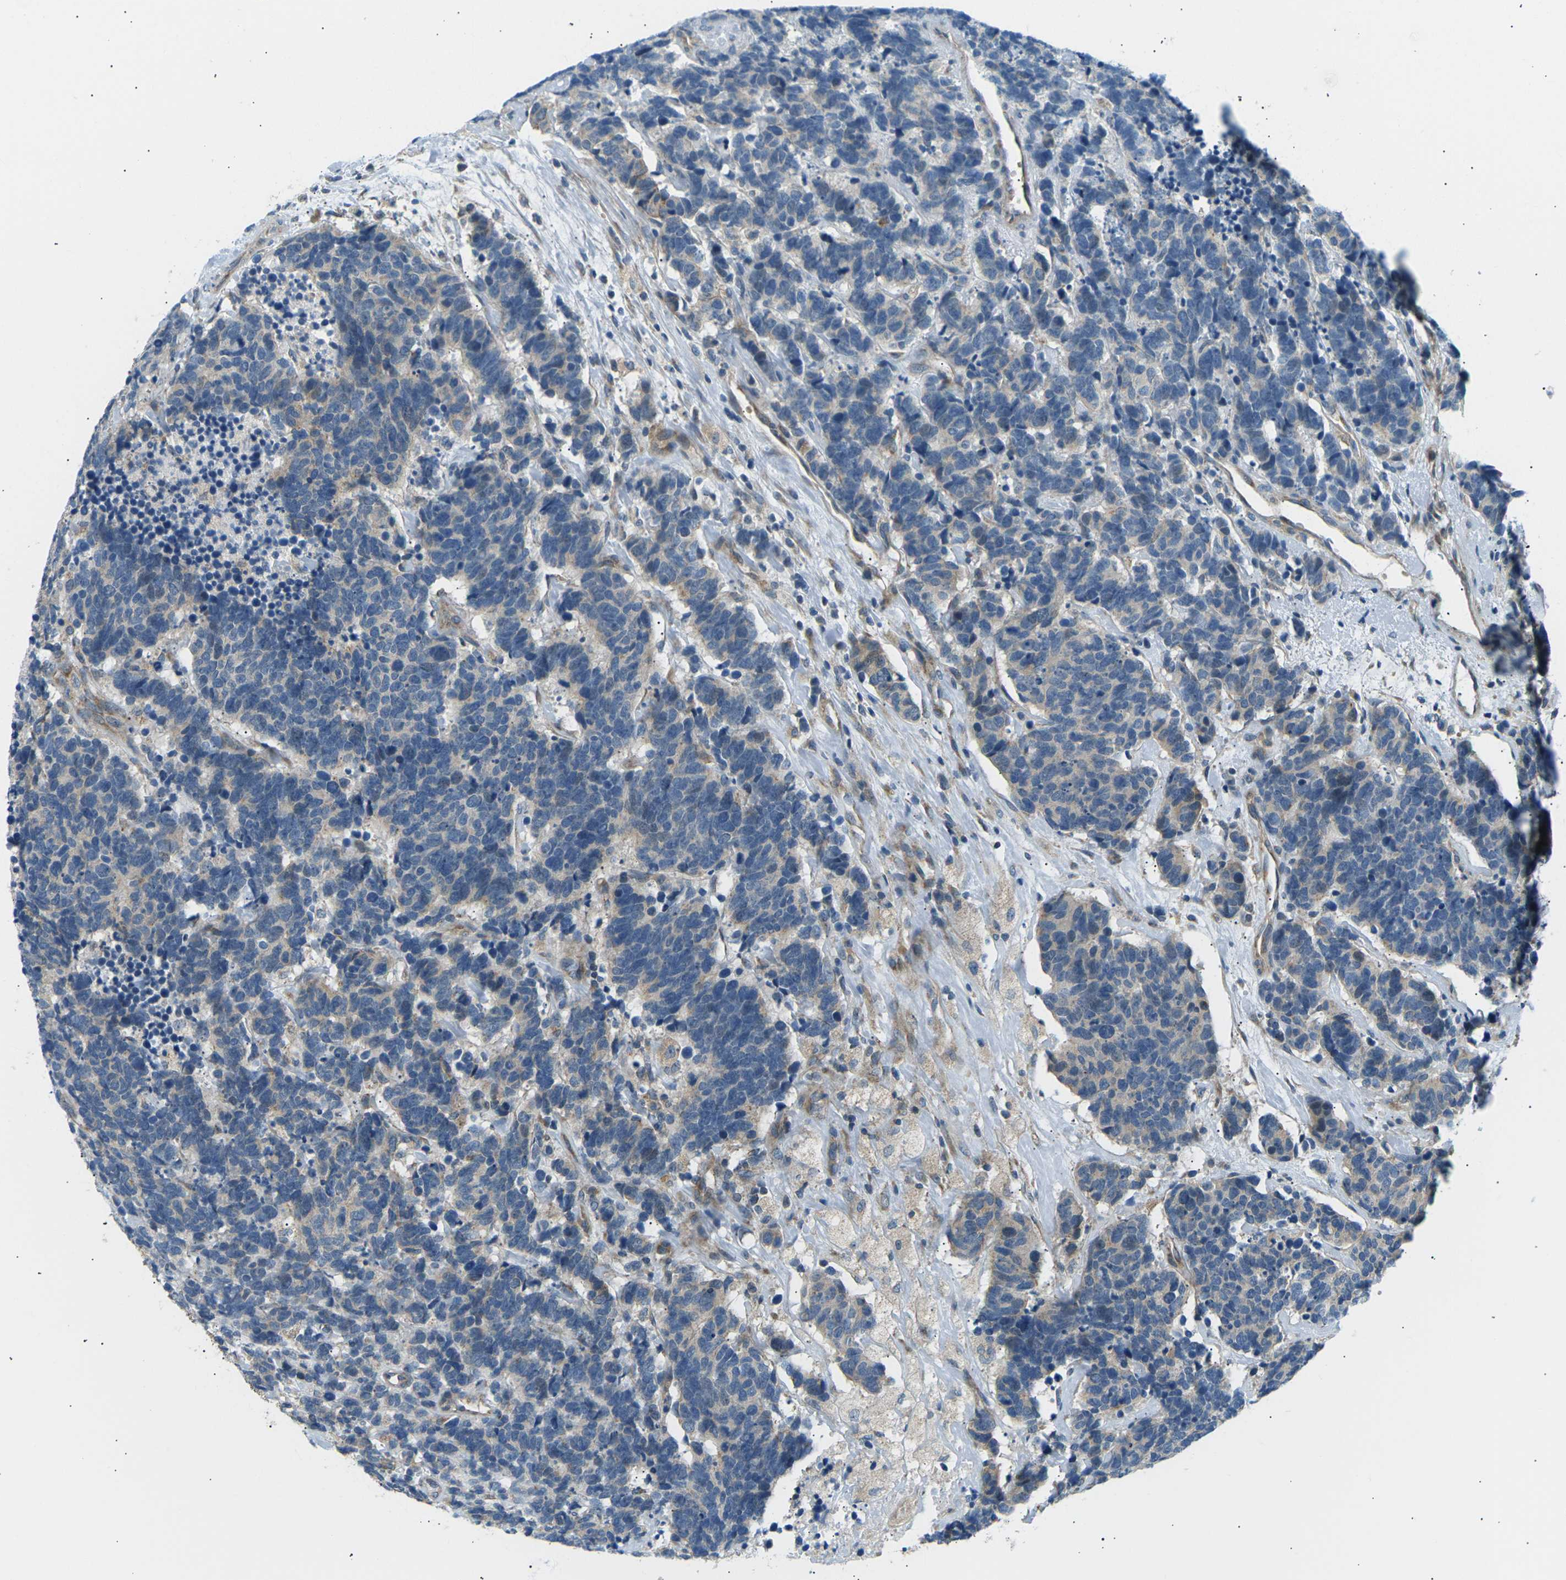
{"staining": {"intensity": "weak", "quantity": "<25%", "location": "cytoplasmic/membranous"}, "tissue": "carcinoid", "cell_type": "Tumor cells", "image_type": "cancer", "snomed": [{"axis": "morphology", "description": "Carcinoma, NOS"}, {"axis": "morphology", "description": "Carcinoid, malignant, NOS"}, {"axis": "topography", "description": "Urinary bladder"}], "caption": "IHC photomicrograph of human carcinoid stained for a protein (brown), which shows no positivity in tumor cells.", "gene": "TBC1D8", "patient": {"sex": "male", "age": 57}}